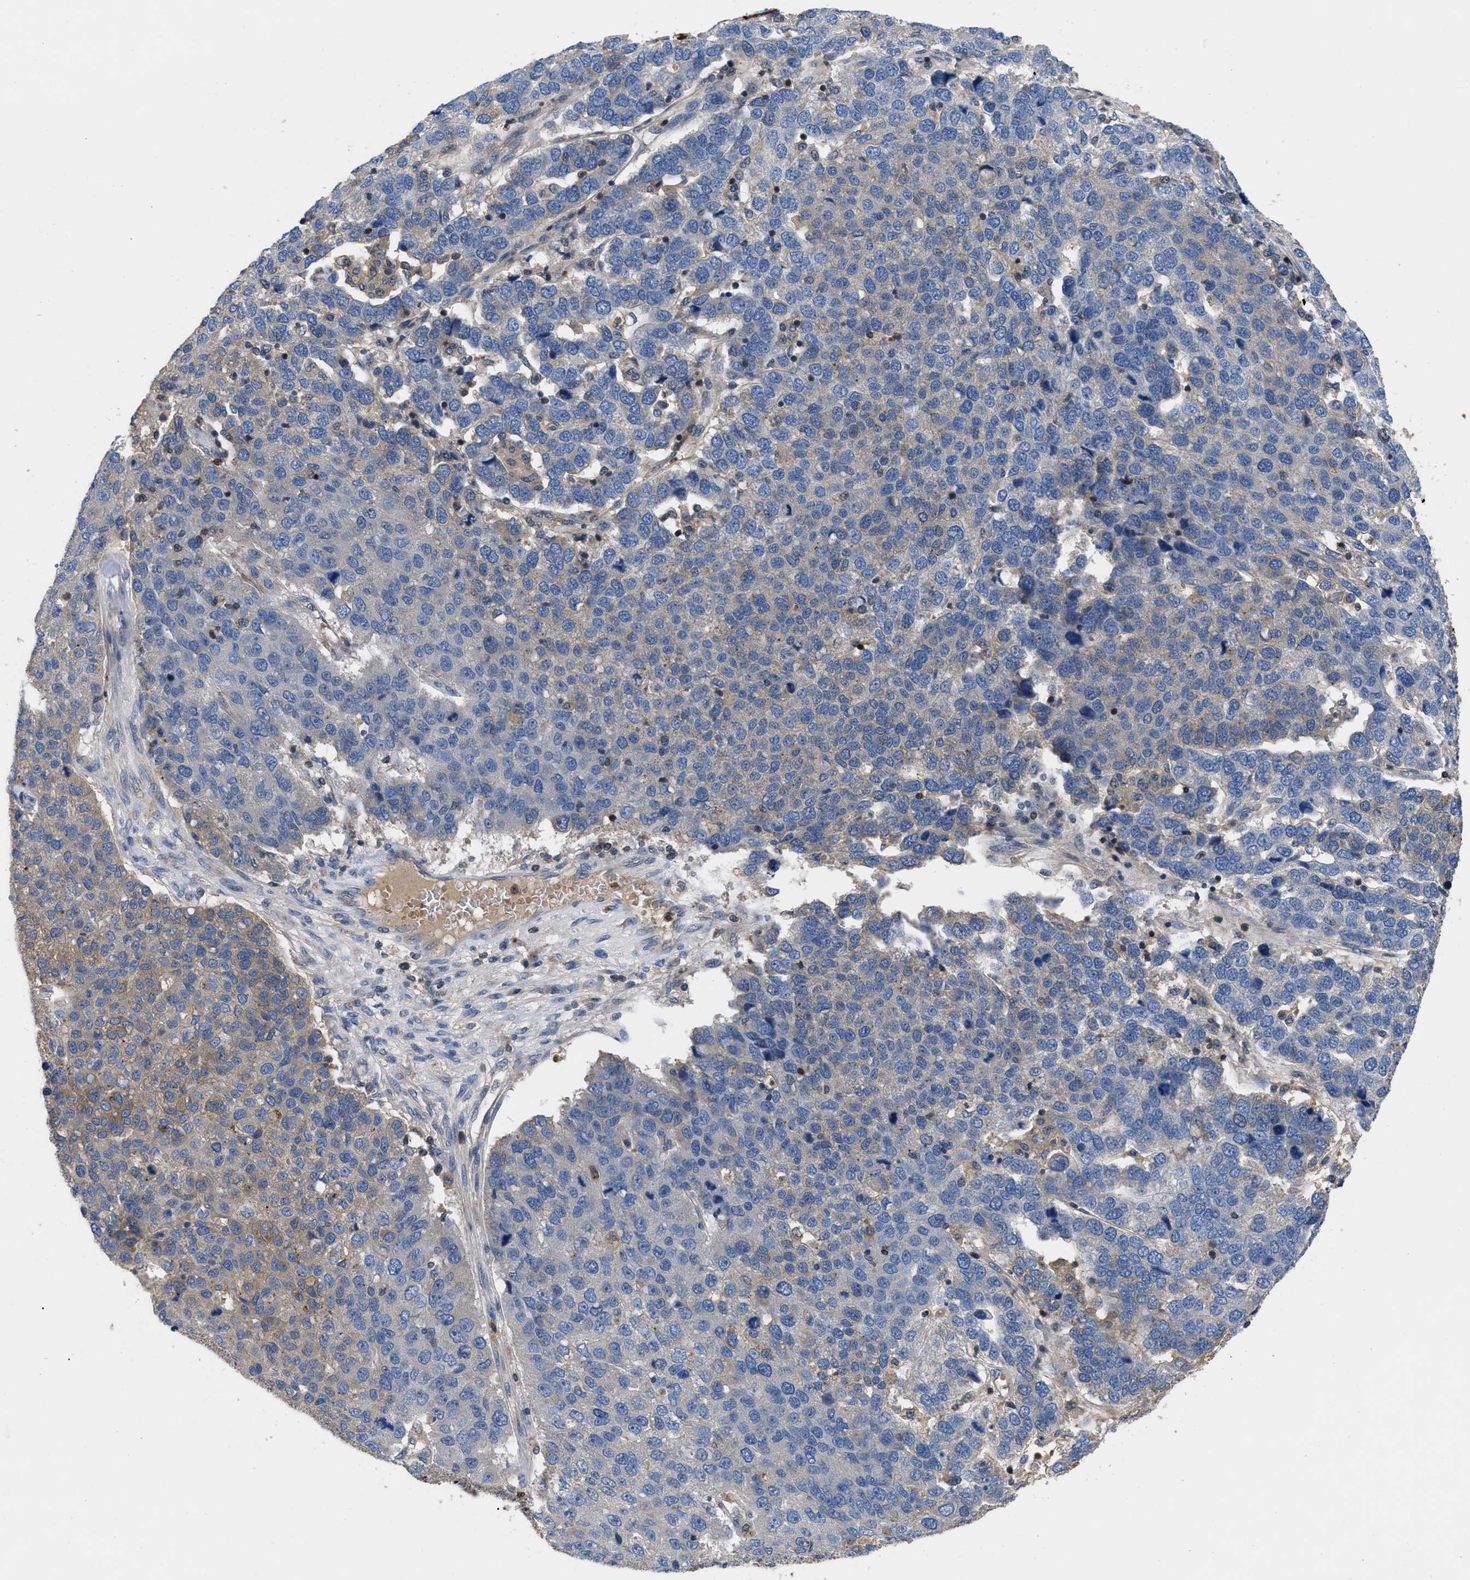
{"staining": {"intensity": "weak", "quantity": "<25%", "location": "cytoplasmic/membranous"}, "tissue": "pancreatic cancer", "cell_type": "Tumor cells", "image_type": "cancer", "snomed": [{"axis": "morphology", "description": "Adenocarcinoma, NOS"}, {"axis": "topography", "description": "Pancreas"}], "caption": "Pancreatic cancer was stained to show a protein in brown. There is no significant positivity in tumor cells.", "gene": "YBEY", "patient": {"sex": "female", "age": 61}}